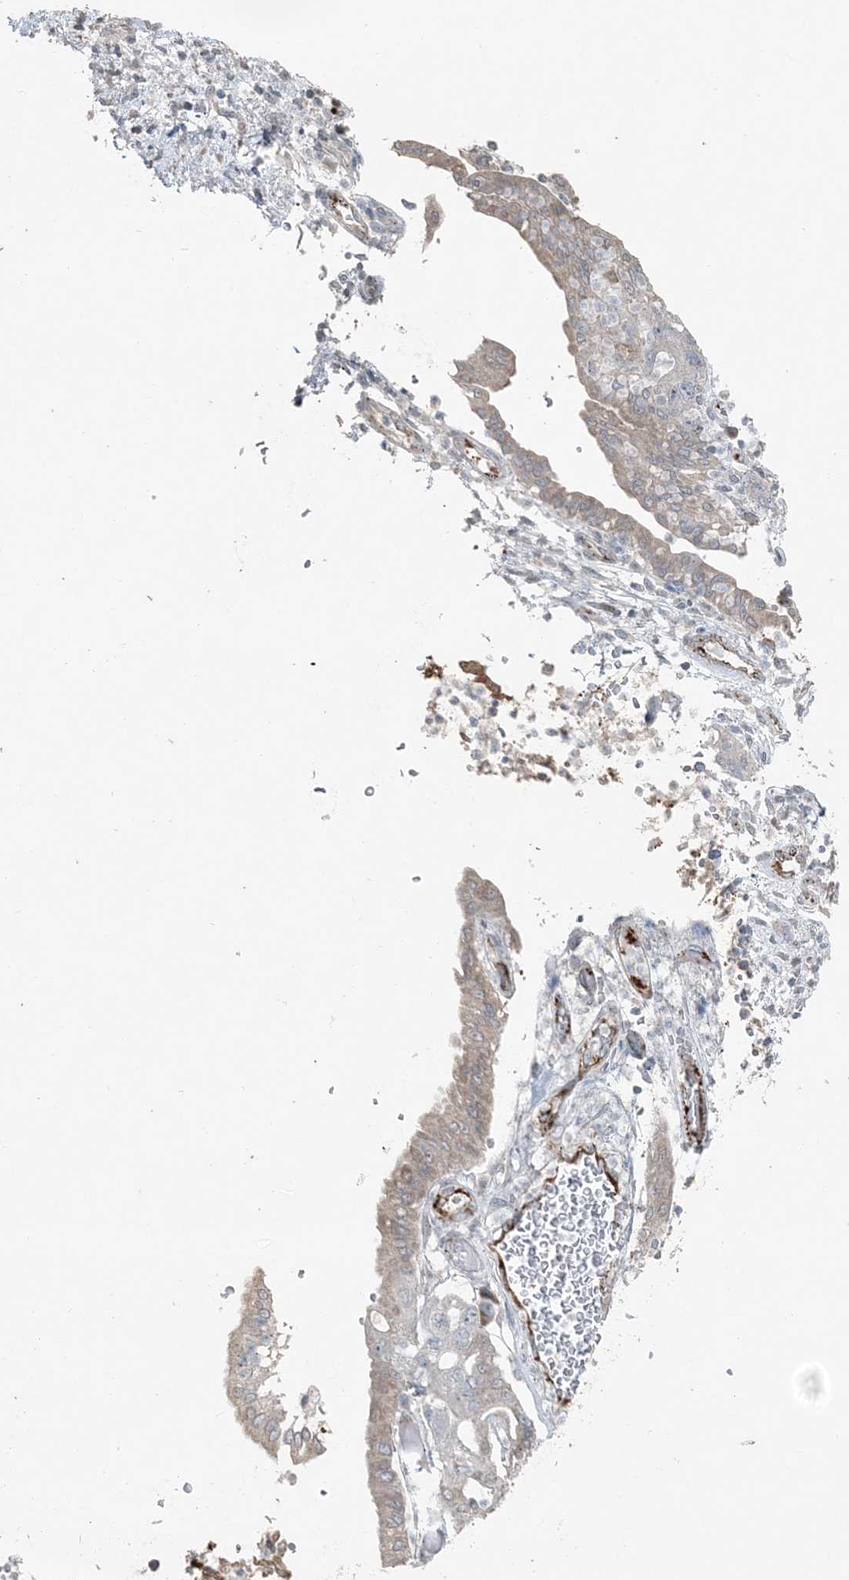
{"staining": {"intensity": "negative", "quantity": "none", "location": "none"}, "tissue": "pancreatic cancer", "cell_type": "Tumor cells", "image_type": "cancer", "snomed": [{"axis": "morphology", "description": "Adenocarcinoma, NOS"}, {"axis": "topography", "description": "Pancreas"}], "caption": "An immunohistochemistry histopathology image of pancreatic cancer (adenocarcinoma) is shown. There is no staining in tumor cells of pancreatic cancer (adenocarcinoma).", "gene": "ELOVL7", "patient": {"sex": "female", "age": 73}}